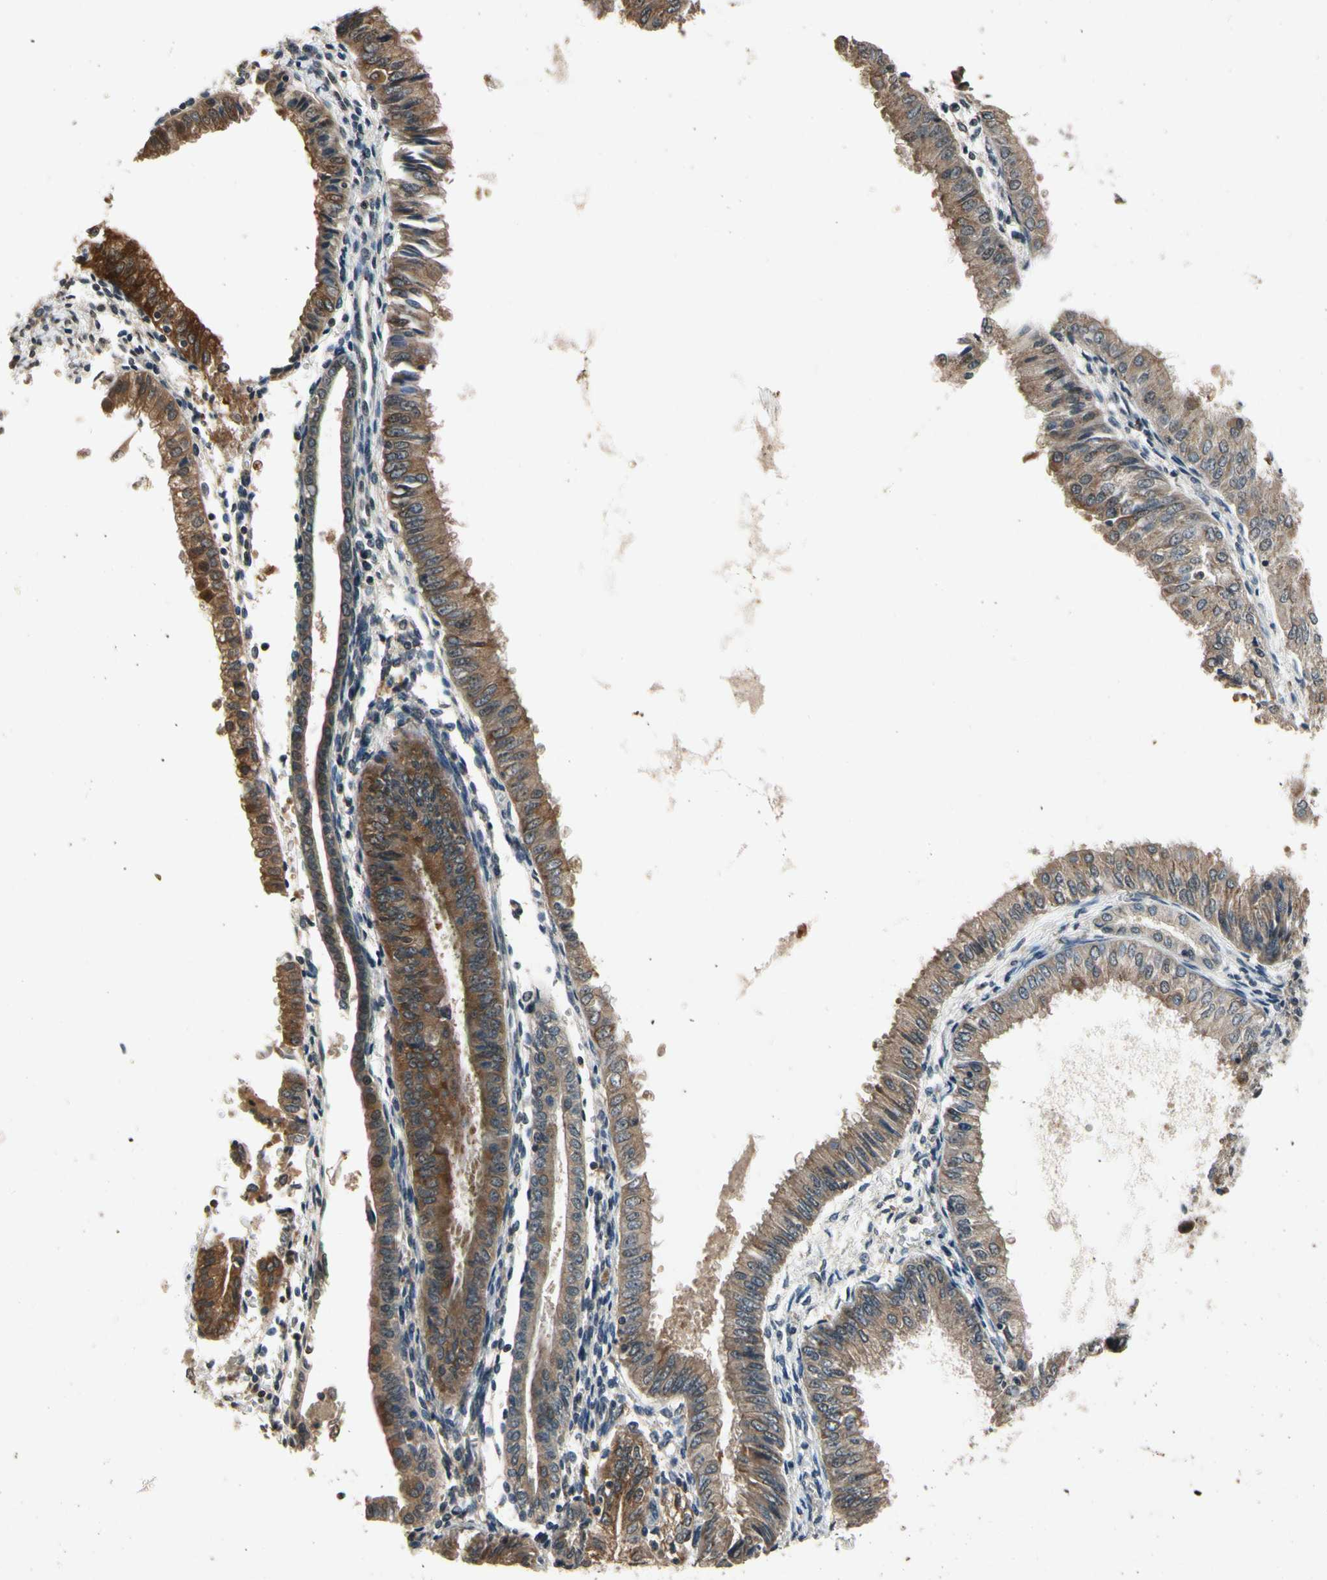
{"staining": {"intensity": "moderate", "quantity": ">75%", "location": "cytoplasmic/membranous"}, "tissue": "endometrial cancer", "cell_type": "Tumor cells", "image_type": "cancer", "snomed": [{"axis": "morphology", "description": "Adenocarcinoma, NOS"}, {"axis": "topography", "description": "Endometrium"}], "caption": "This is a histology image of immunohistochemistry staining of endometrial cancer, which shows moderate expression in the cytoplasmic/membranous of tumor cells.", "gene": "GCLC", "patient": {"sex": "female", "age": 53}}